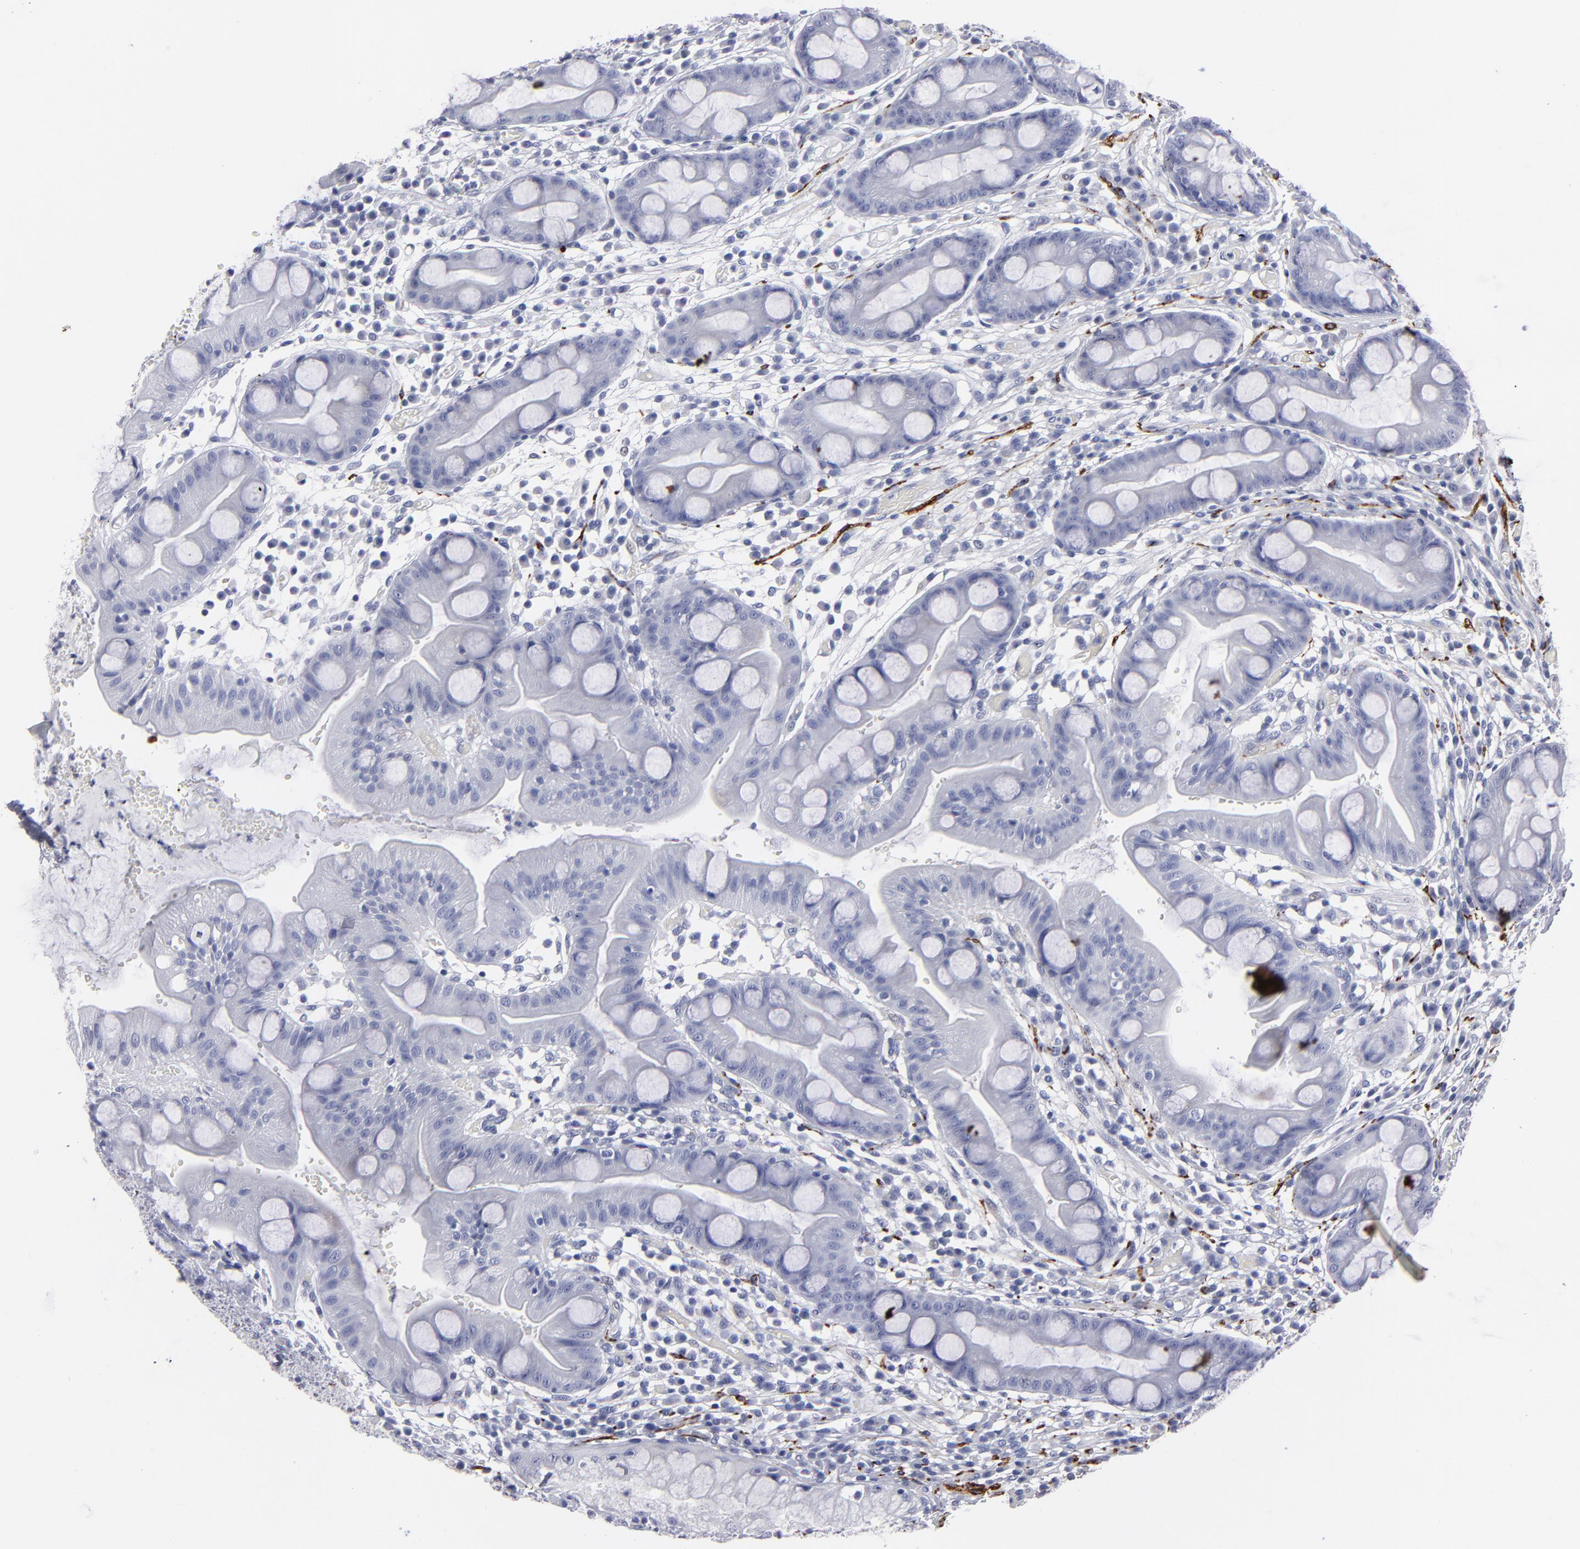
{"staining": {"intensity": "negative", "quantity": "none", "location": "none"}, "tissue": "stomach", "cell_type": "Glandular cells", "image_type": "normal", "snomed": [{"axis": "morphology", "description": "Normal tissue, NOS"}, {"axis": "morphology", "description": "Inflammation, NOS"}, {"axis": "topography", "description": "Stomach, lower"}], "caption": "An immunohistochemistry image of normal stomach is shown. There is no staining in glandular cells of stomach.", "gene": "CADM3", "patient": {"sex": "male", "age": 59}}